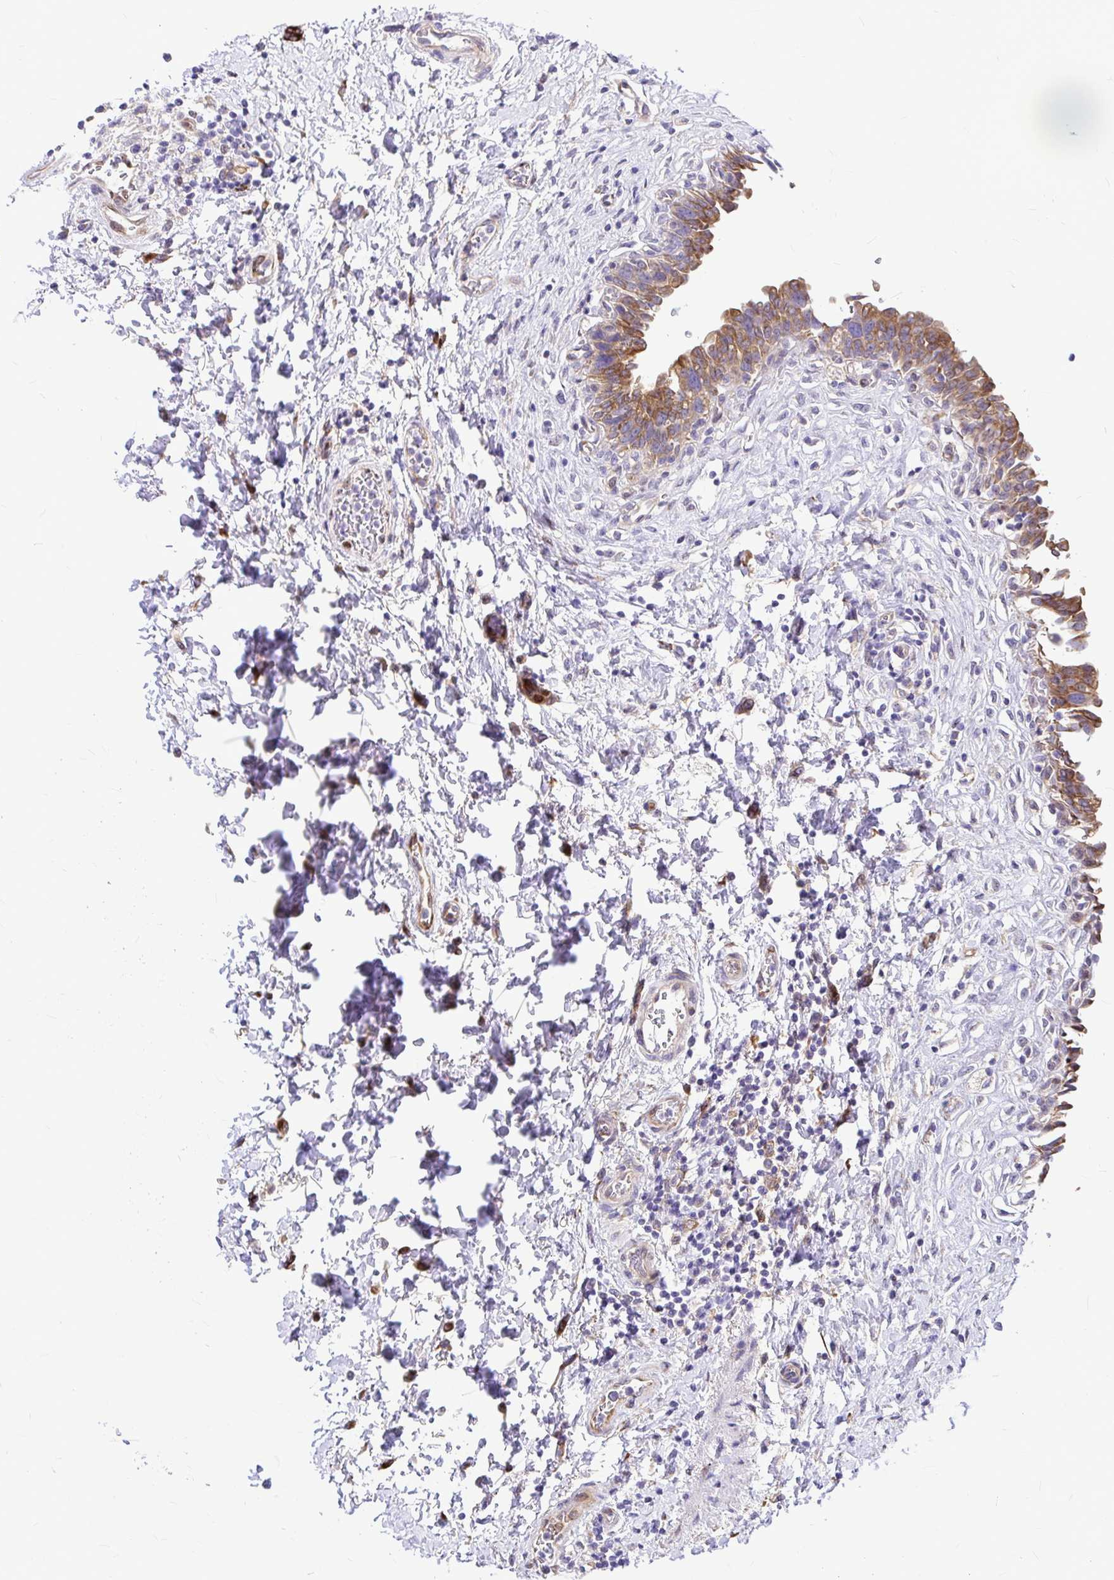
{"staining": {"intensity": "moderate", "quantity": ">75%", "location": "cytoplasmic/membranous"}, "tissue": "urinary bladder", "cell_type": "Urothelial cells", "image_type": "normal", "snomed": [{"axis": "morphology", "description": "Normal tissue, NOS"}, {"axis": "topography", "description": "Urinary bladder"}], "caption": "Protein positivity by immunohistochemistry reveals moderate cytoplasmic/membranous expression in about >75% of urothelial cells in normal urinary bladder.", "gene": "GABBR2", "patient": {"sex": "male", "age": 37}}